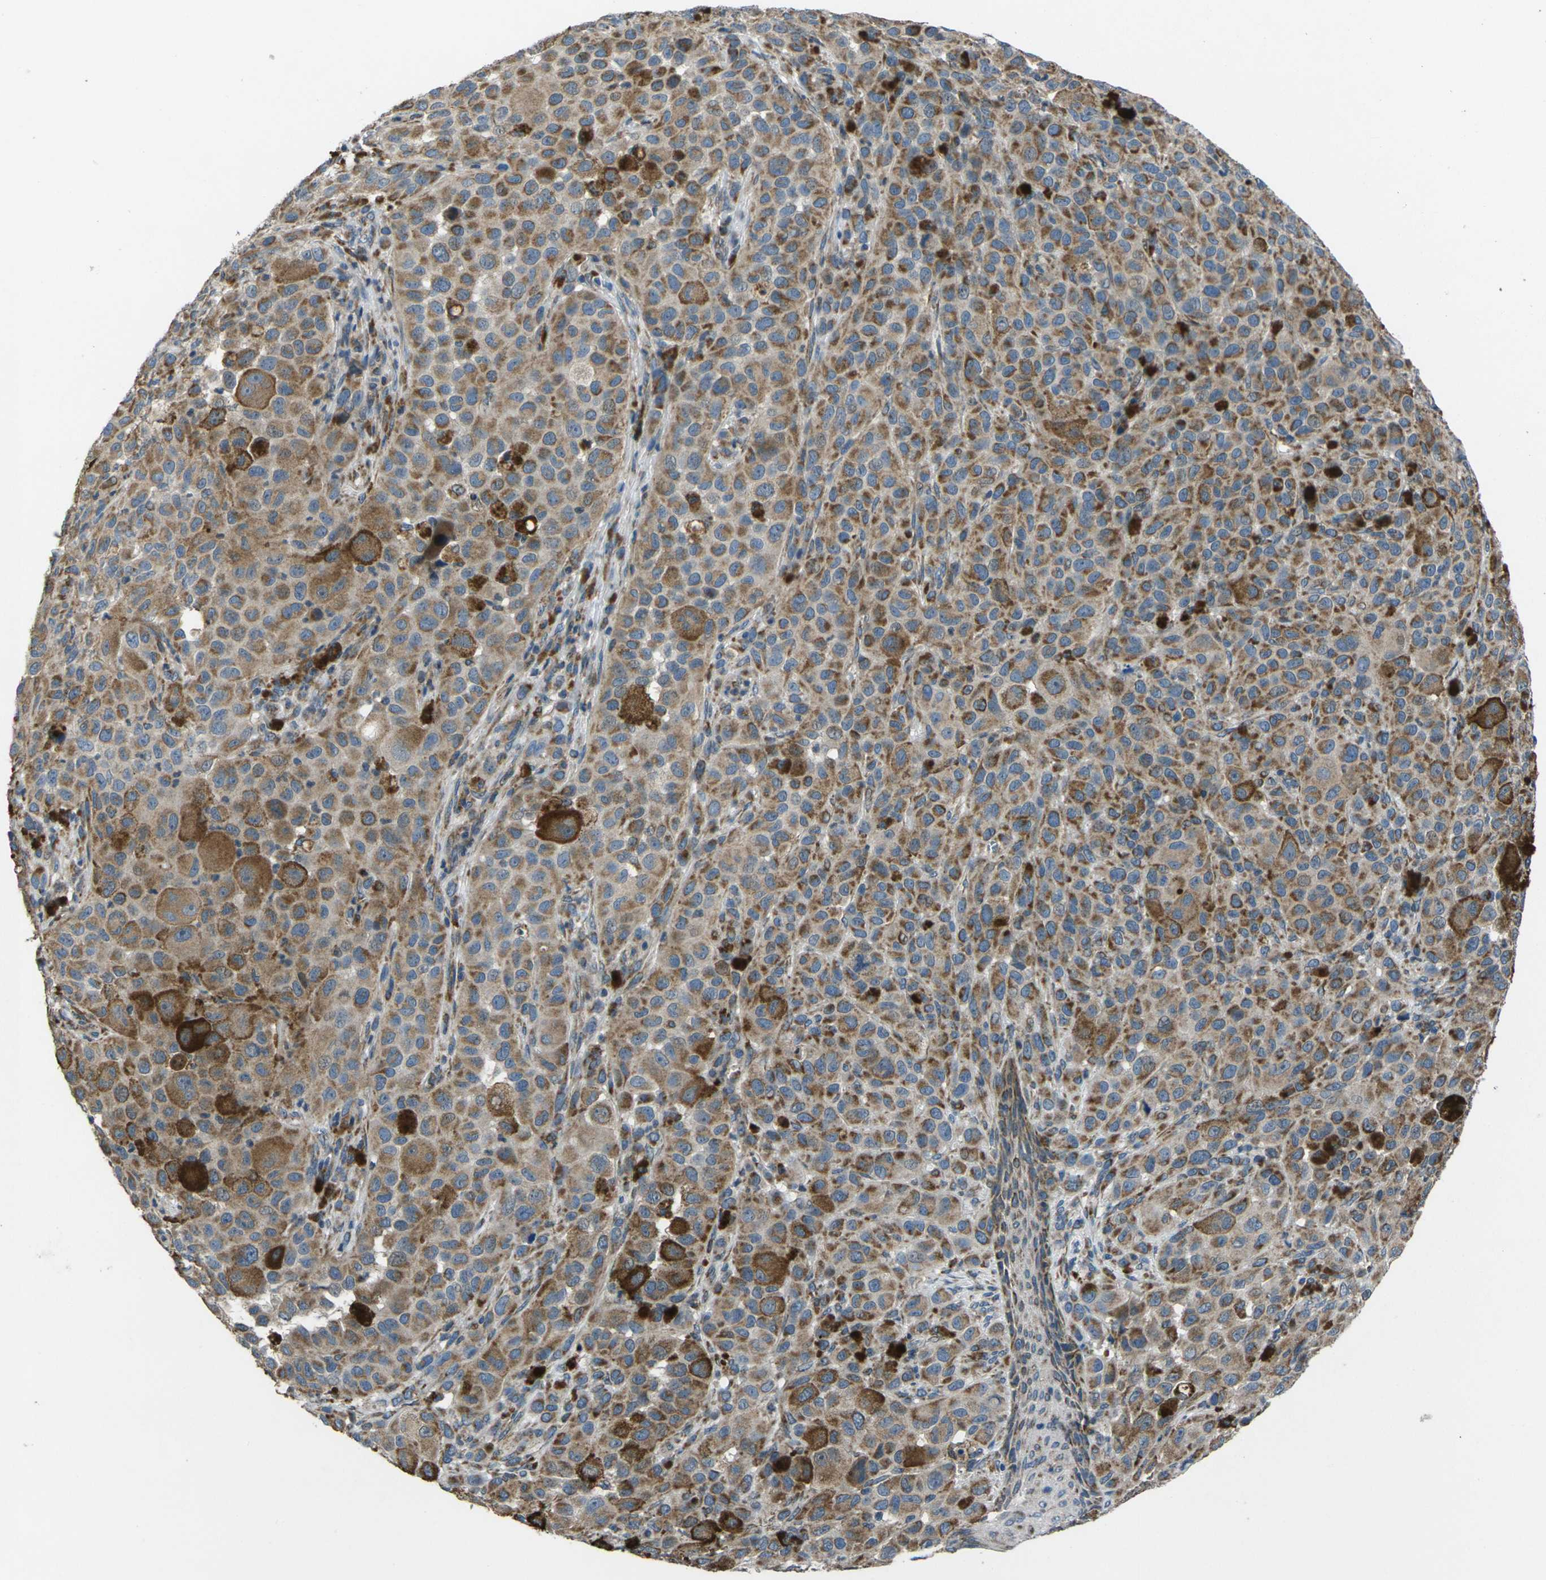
{"staining": {"intensity": "strong", "quantity": ">75%", "location": "cytoplasmic/membranous"}, "tissue": "melanoma", "cell_type": "Tumor cells", "image_type": "cancer", "snomed": [{"axis": "morphology", "description": "Malignant melanoma, NOS"}, {"axis": "topography", "description": "Skin"}], "caption": "Melanoma stained for a protein shows strong cytoplasmic/membranous positivity in tumor cells.", "gene": "TMEM120B", "patient": {"sex": "male", "age": 96}}